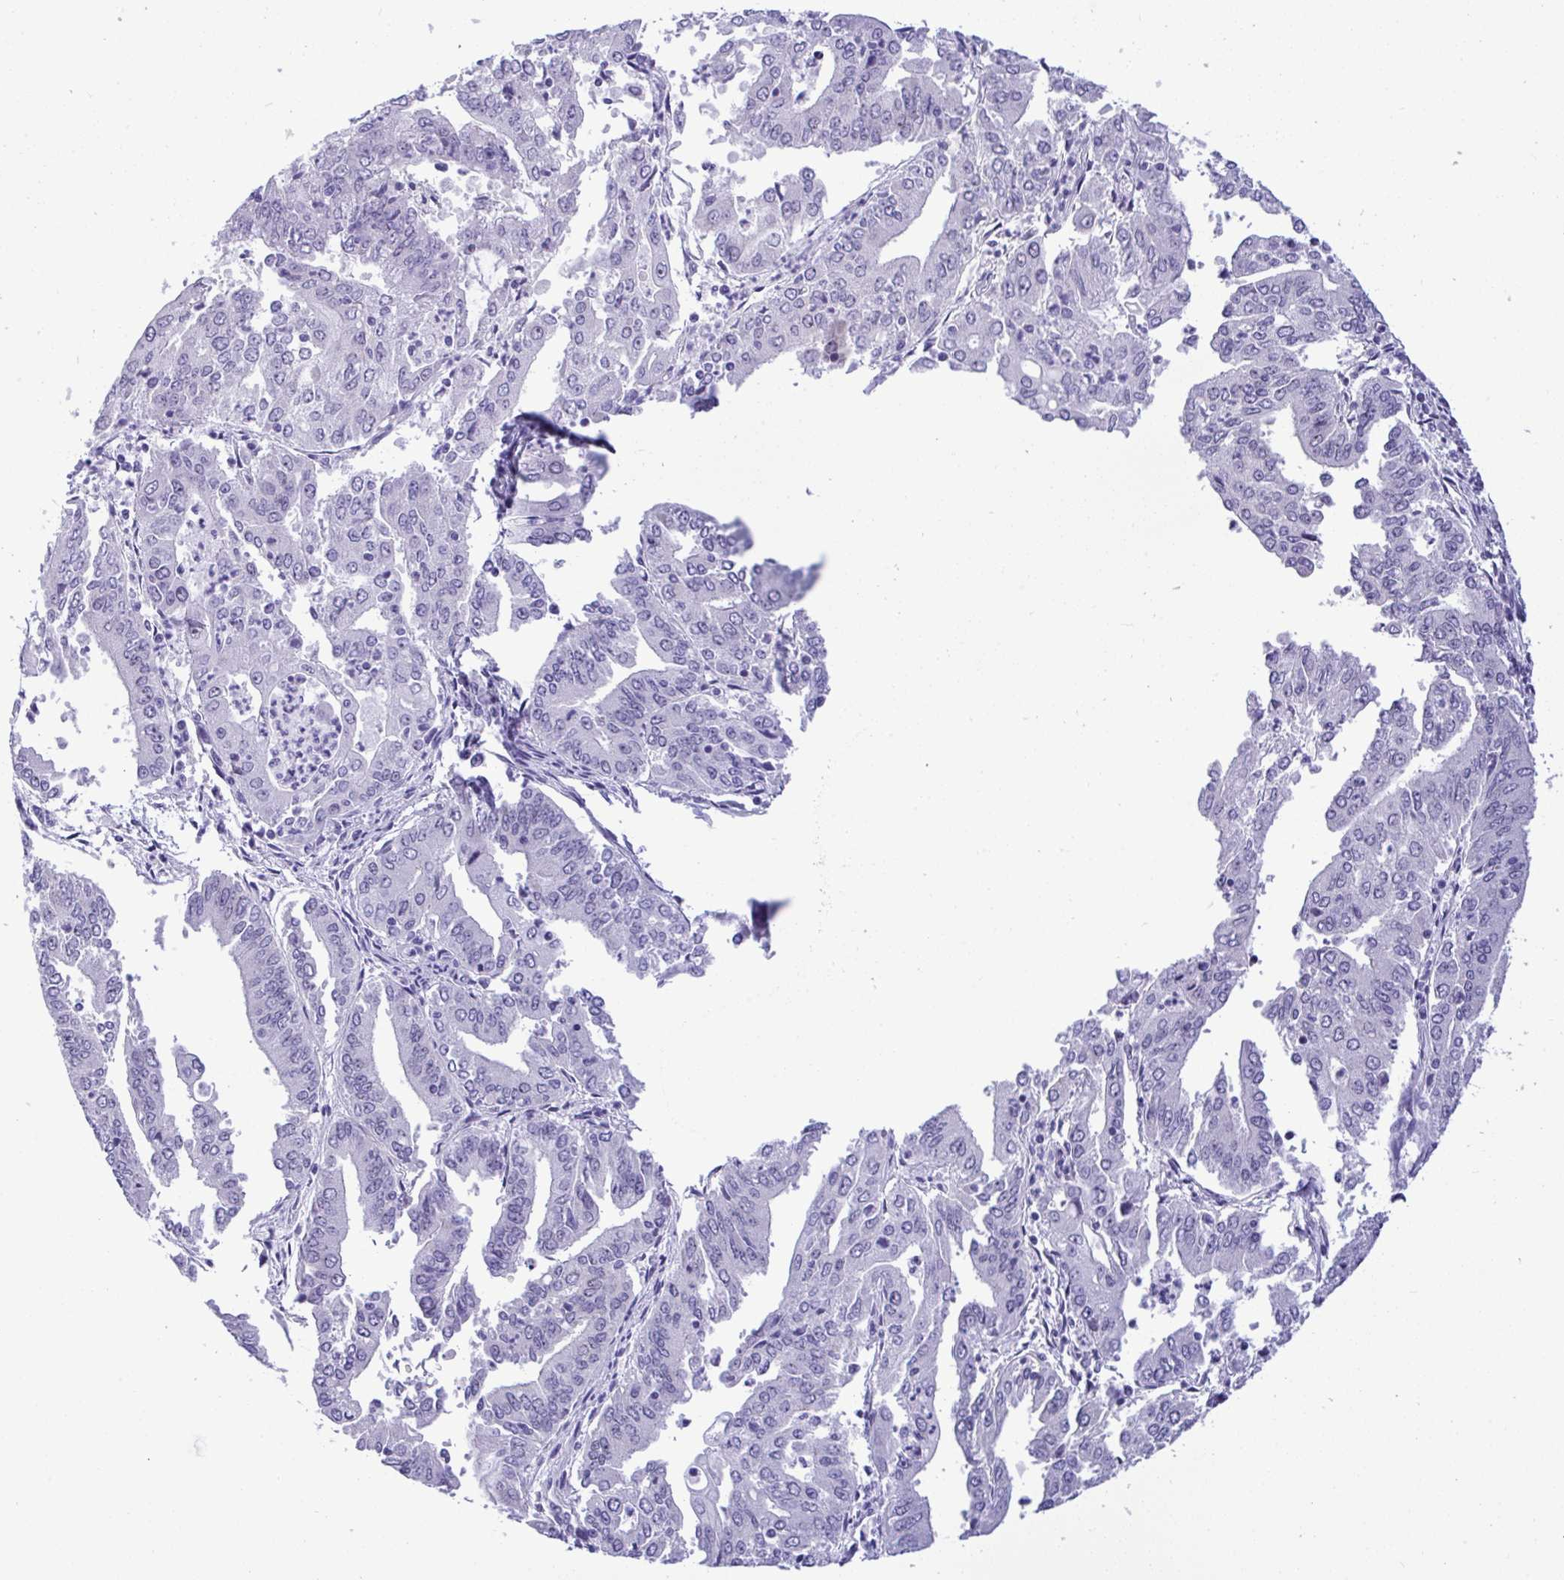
{"staining": {"intensity": "negative", "quantity": "none", "location": "none"}, "tissue": "cervical cancer", "cell_type": "Tumor cells", "image_type": "cancer", "snomed": [{"axis": "morphology", "description": "Adenocarcinoma, NOS"}, {"axis": "topography", "description": "Cervix"}], "caption": "Photomicrograph shows no protein expression in tumor cells of cervical cancer tissue. Nuclei are stained in blue.", "gene": "YBX2", "patient": {"sex": "female", "age": 56}}